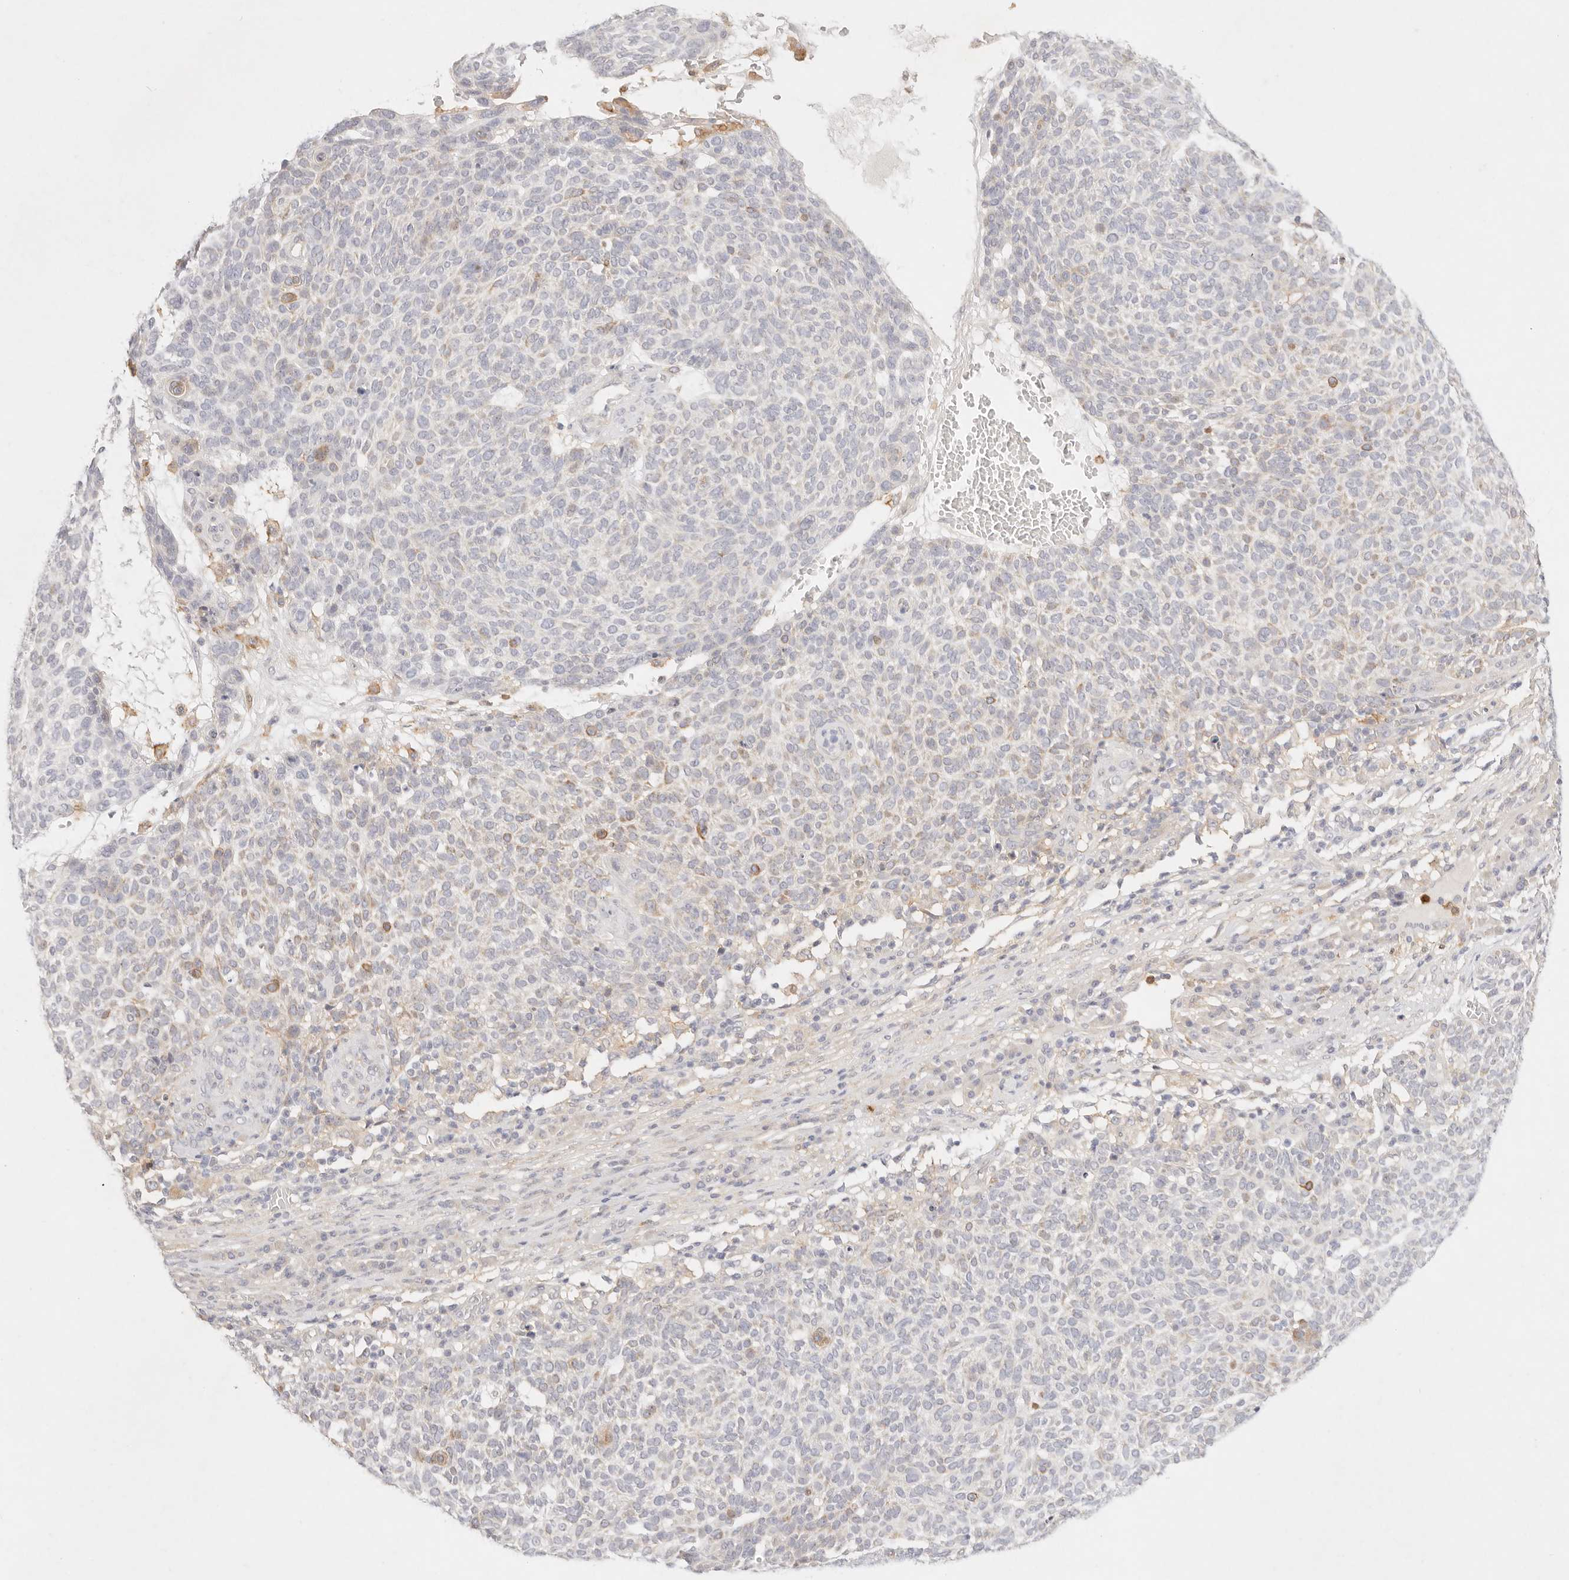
{"staining": {"intensity": "moderate", "quantity": "<25%", "location": "cytoplasmic/membranous"}, "tissue": "skin cancer", "cell_type": "Tumor cells", "image_type": "cancer", "snomed": [{"axis": "morphology", "description": "Squamous cell carcinoma, NOS"}, {"axis": "topography", "description": "Skin"}], "caption": "There is low levels of moderate cytoplasmic/membranous expression in tumor cells of skin squamous cell carcinoma, as demonstrated by immunohistochemical staining (brown color).", "gene": "GPR84", "patient": {"sex": "female", "age": 90}}